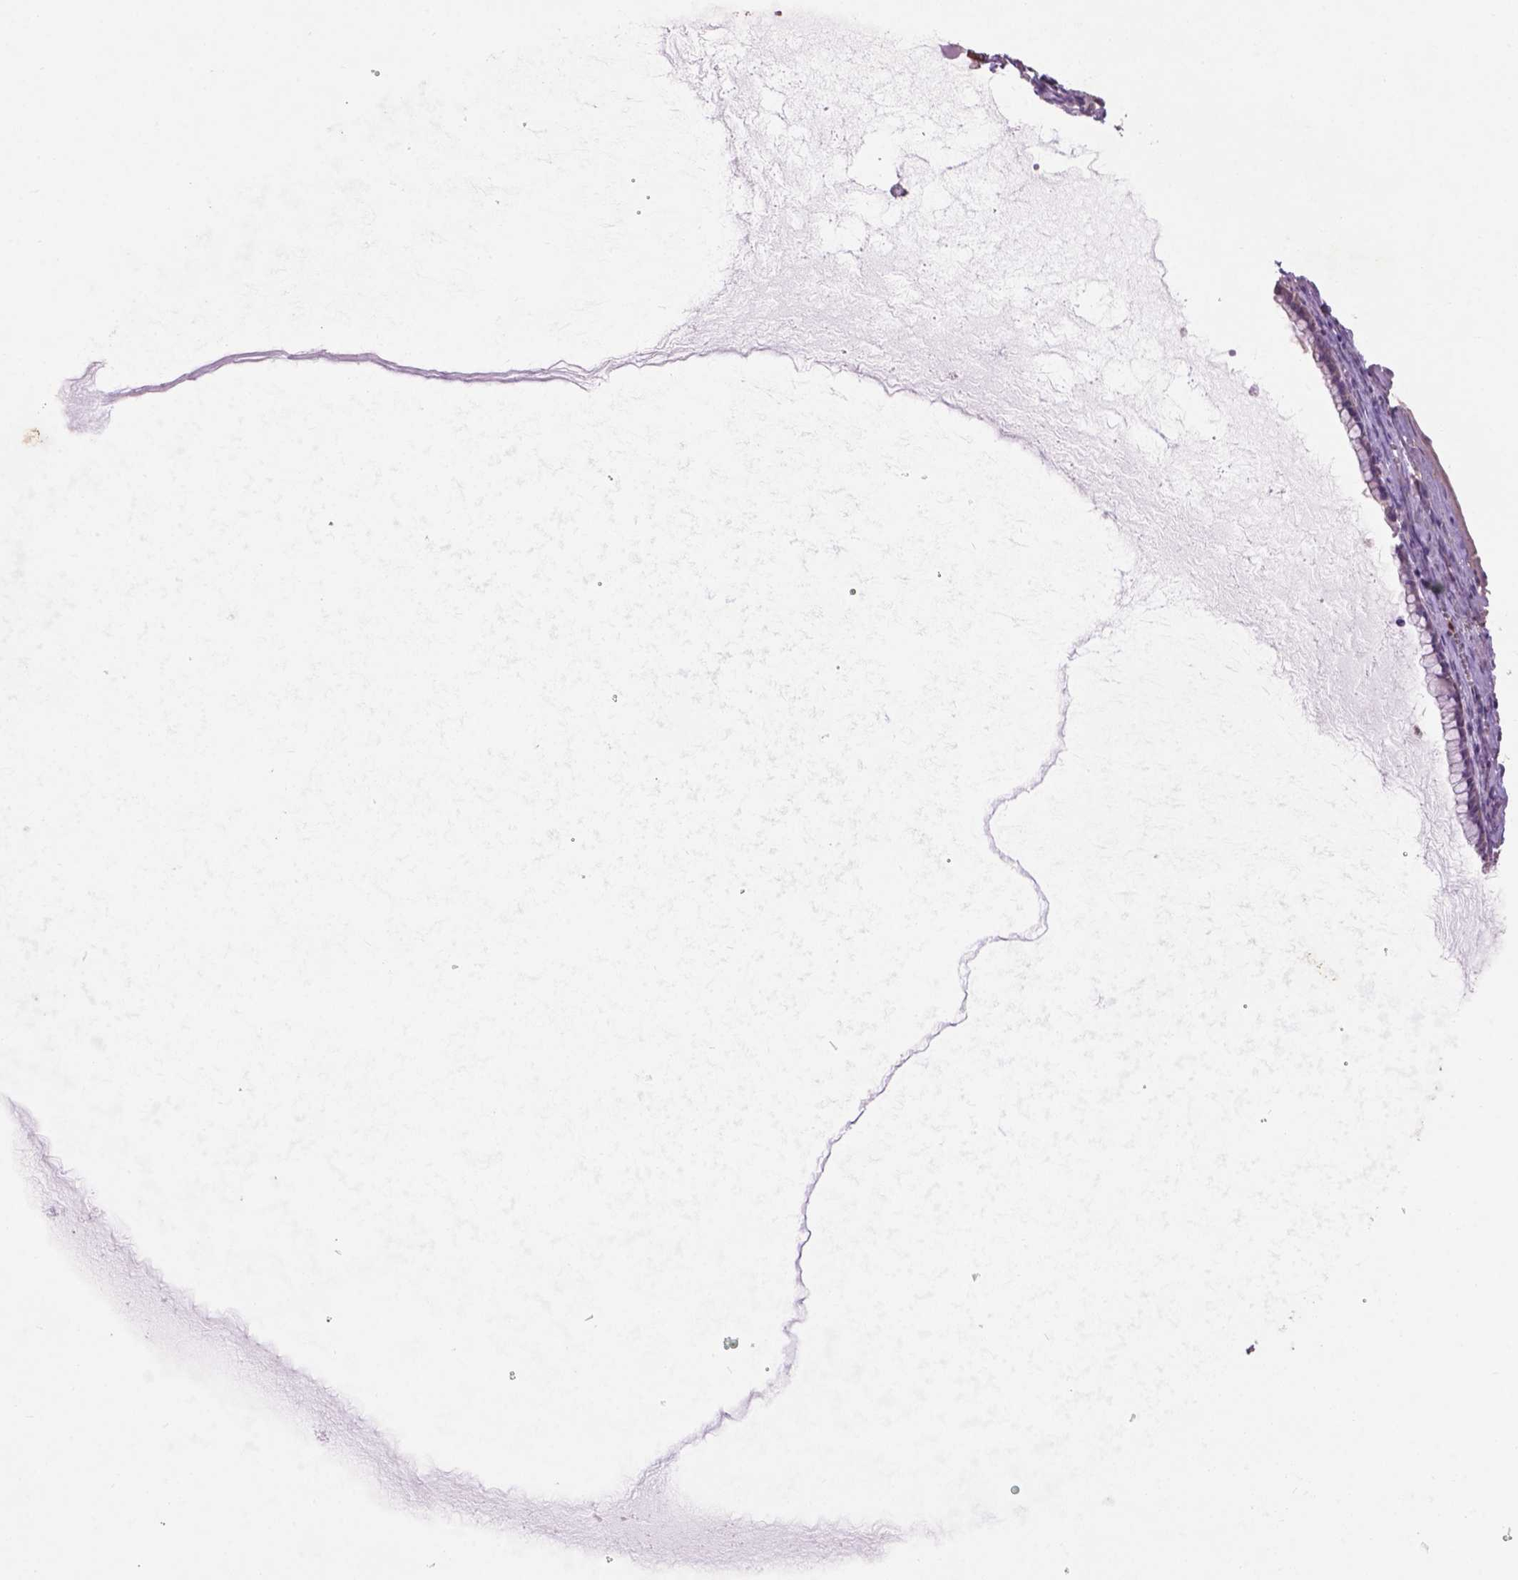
{"staining": {"intensity": "negative", "quantity": "none", "location": "none"}, "tissue": "ovarian cancer", "cell_type": "Tumor cells", "image_type": "cancer", "snomed": [{"axis": "morphology", "description": "Cystadenocarcinoma, mucinous, NOS"}, {"axis": "topography", "description": "Ovary"}], "caption": "Tumor cells show no significant protein expression in ovarian mucinous cystadenocarcinoma.", "gene": "LRRC3C", "patient": {"sex": "female", "age": 41}}